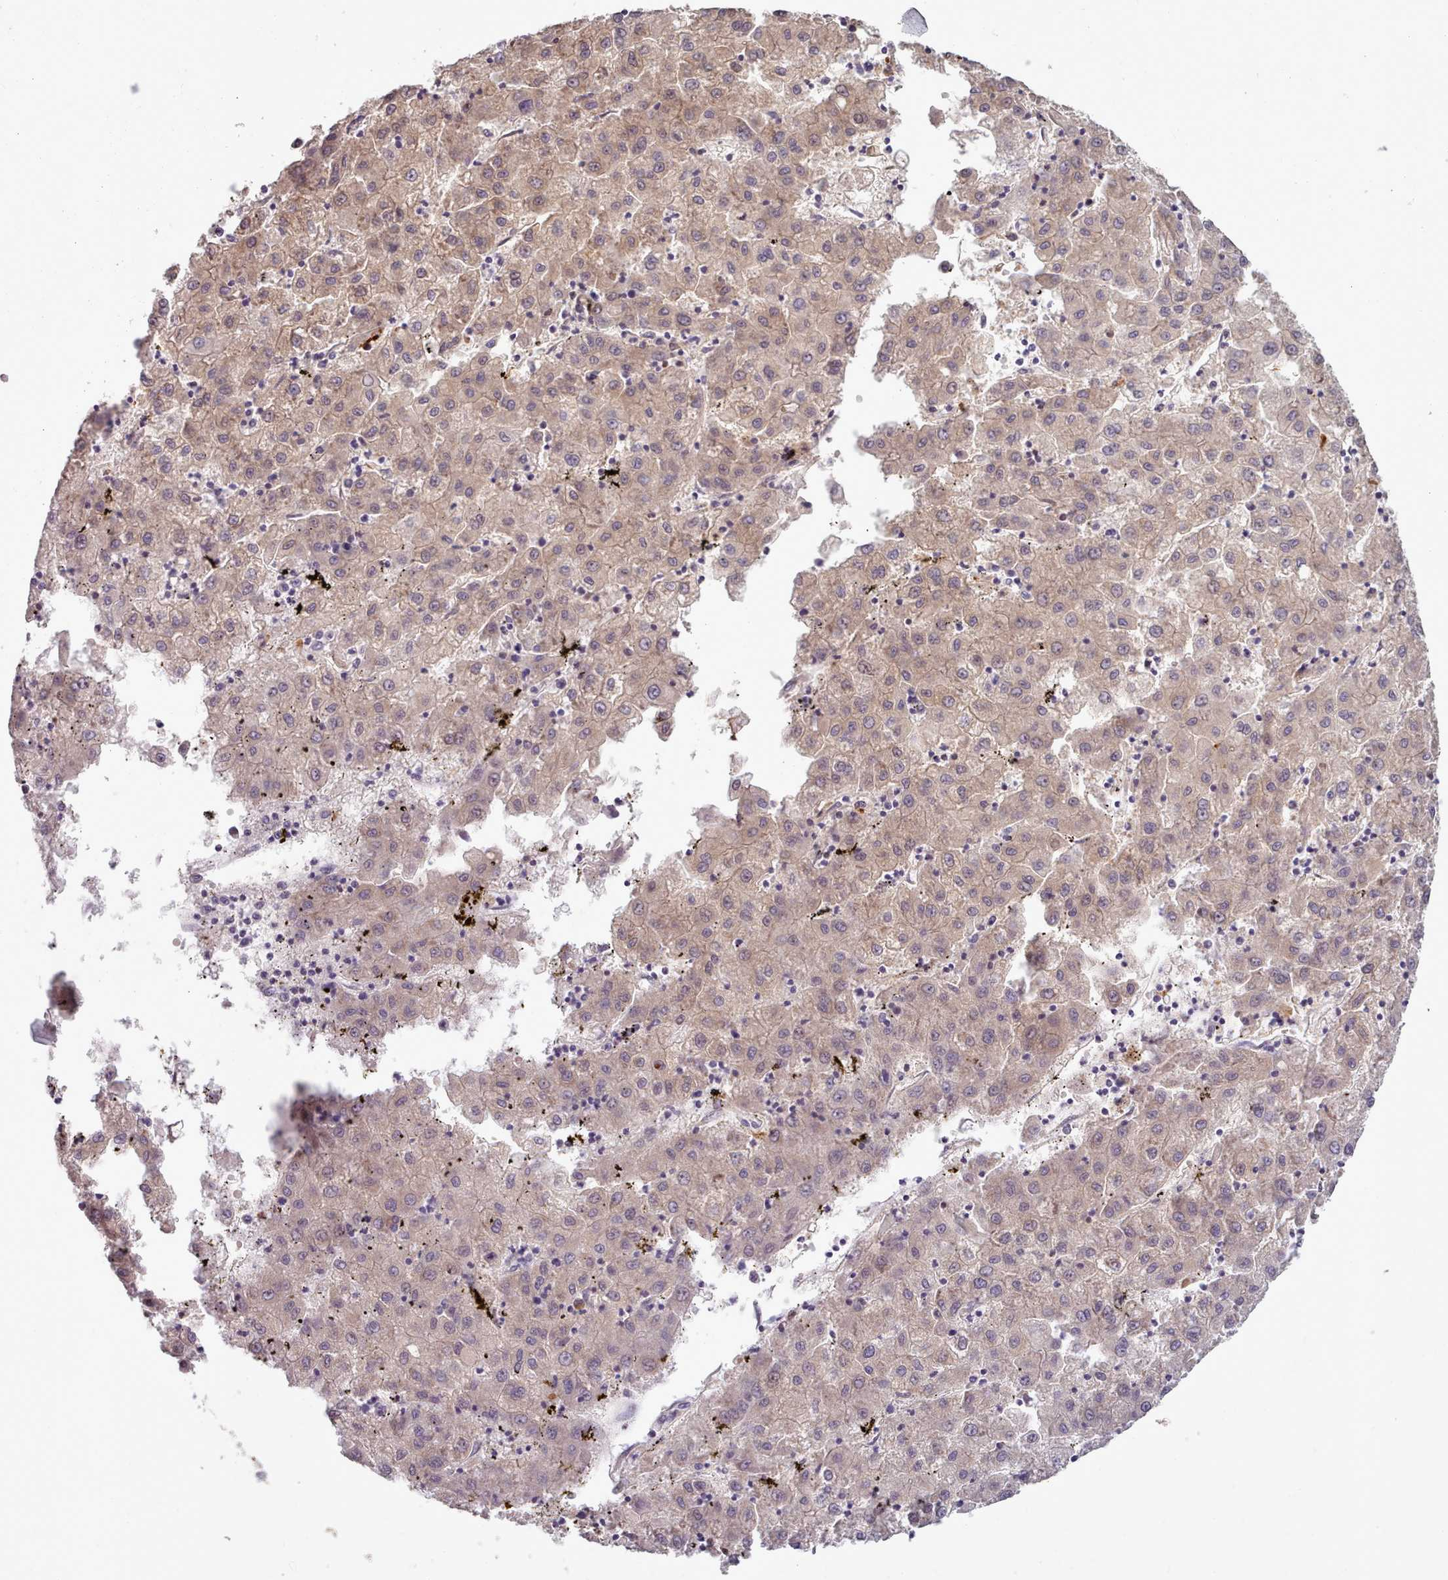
{"staining": {"intensity": "weak", "quantity": ">75%", "location": "cytoplasmic/membranous"}, "tissue": "liver cancer", "cell_type": "Tumor cells", "image_type": "cancer", "snomed": [{"axis": "morphology", "description": "Carcinoma, Hepatocellular, NOS"}, {"axis": "topography", "description": "Liver"}], "caption": "Human hepatocellular carcinoma (liver) stained with a brown dye demonstrates weak cytoplasmic/membranous positive staining in approximately >75% of tumor cells.", "gene": "DPF1", "patient": {"sex": "male", "age": 72}}